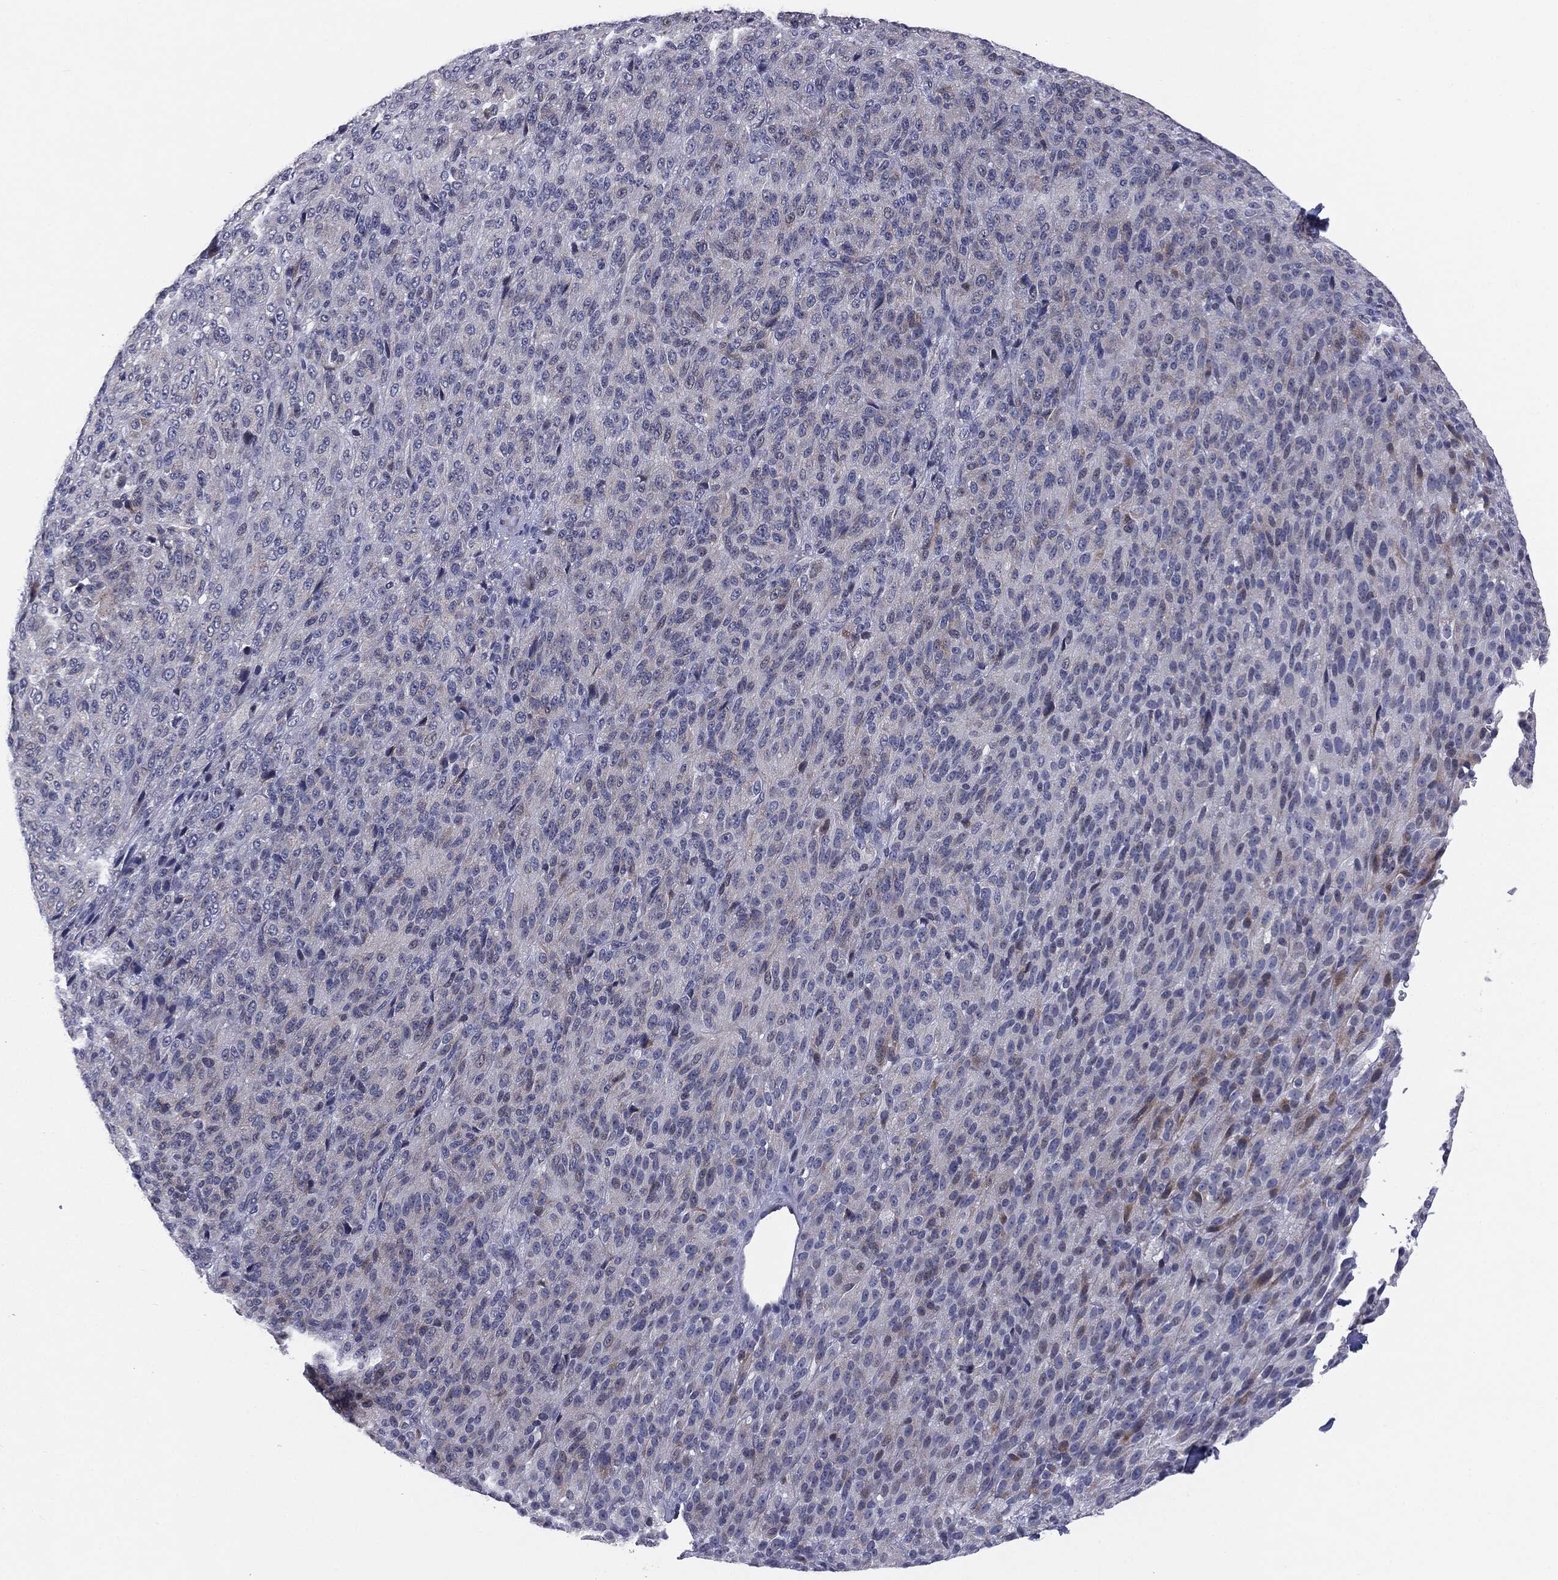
{"staining": {"intensity": "negative", "quantity": "none", "location": "none"}, "tissue": "melanoma", "cell_type": "Tumor cells", "image_type": "cancer", "snomed": [{"axis": "morphology", "description": "Malignant melanoma, Metastatic site"}, {"axis": "topography", "description": "Brain"}], "caption": "Tumor cells show no significant protein positivity in malignant melanoma (metastatic site).", "gene": "KRT5", "patient": {"sex": "female", "age": 56}}